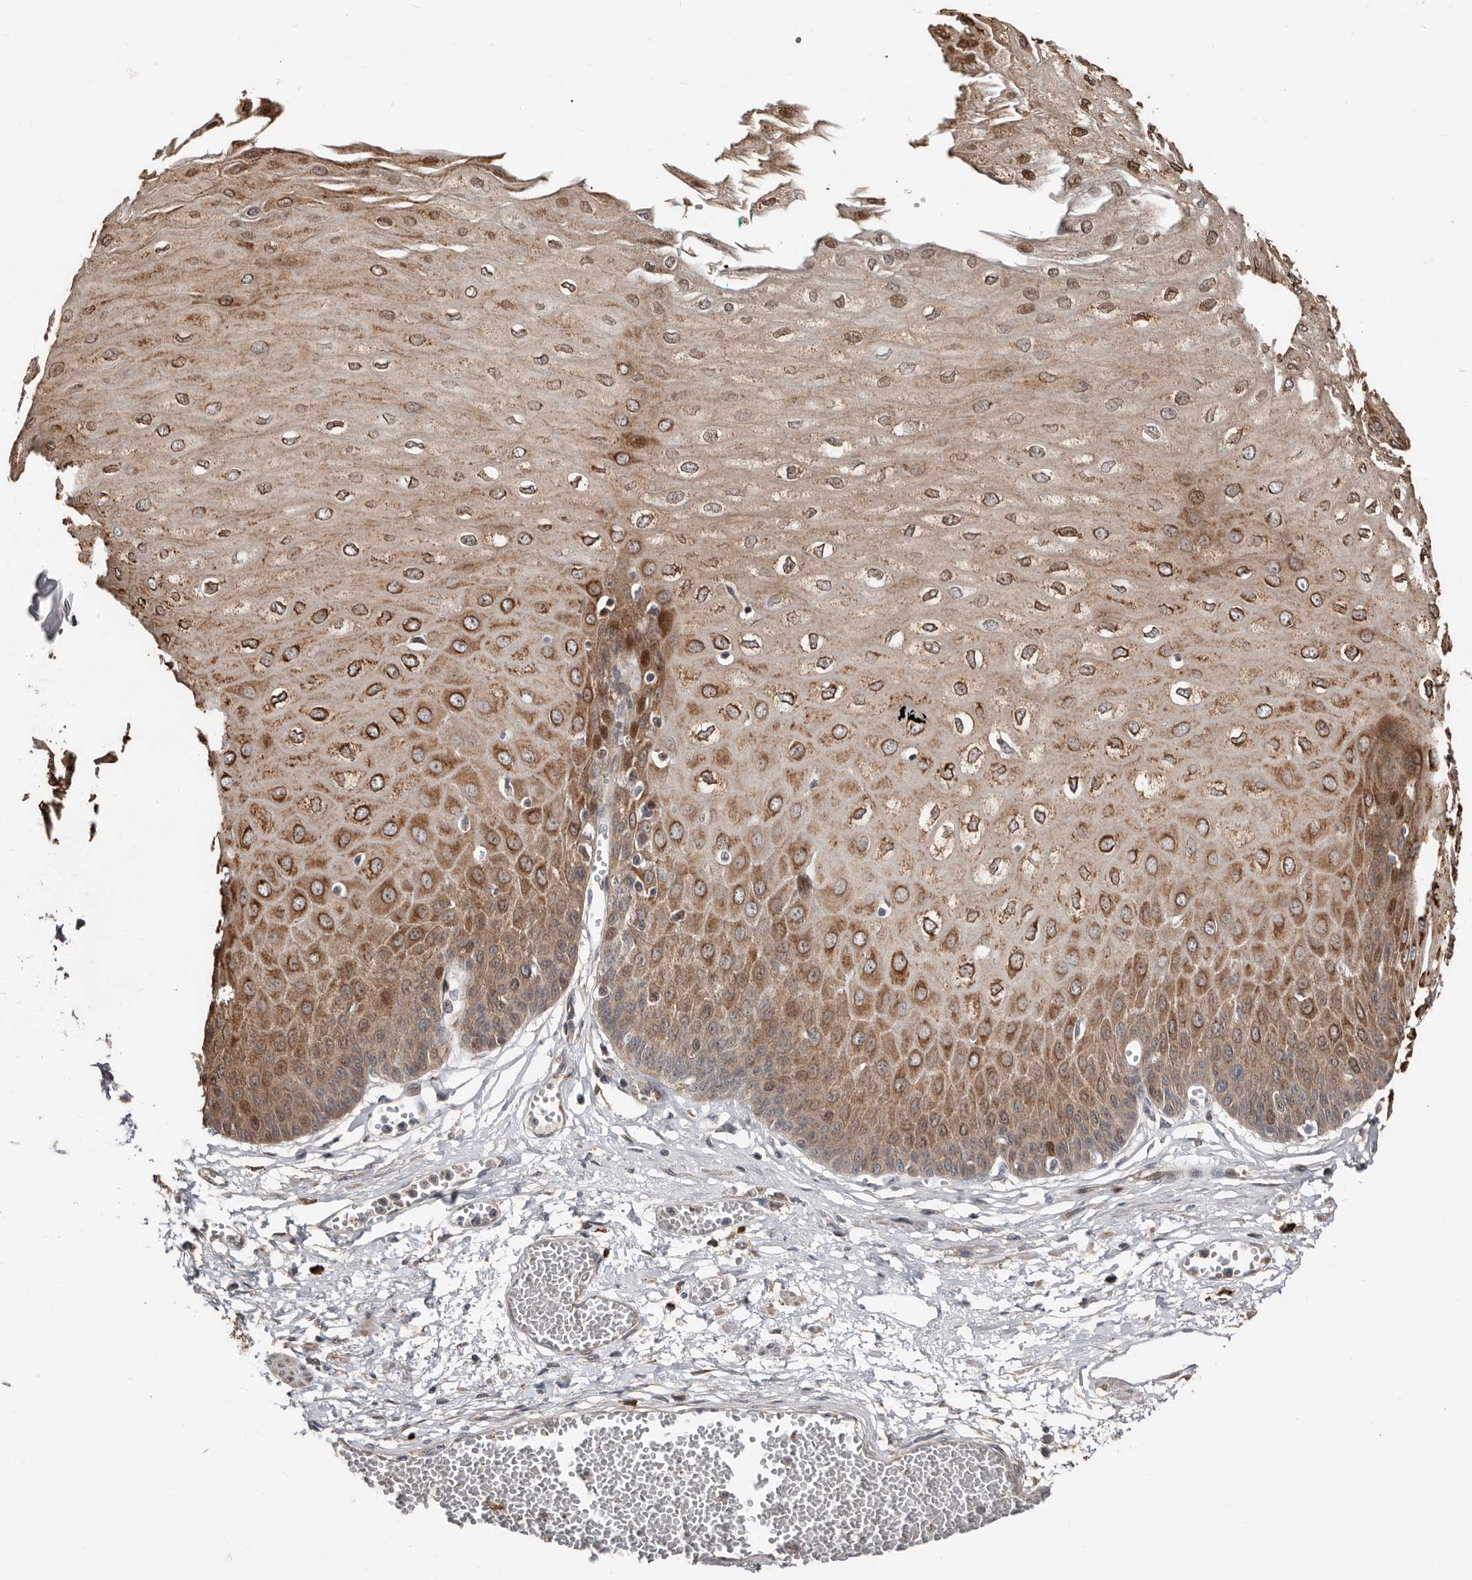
{"staining": {"intensity": "strong", "quantity": ">75%", "location": "cytoplasmic/membranous"}, "tissue": "esophagus", "cell_type": "Squamous epithelial cells", "image_type": "normal", "snomed": [{"axis": "morphology", "description": "Normal tissue, NOS"}, {"axis": "topography", "description": "Esophagus"}], "caption": "Brown immunohistochemical staining in unremarkable human esophagus demonstrates strong cytoplasmic/membranous expression in about >75% of squamous epithelial cells.", "gene": "SMYD4", "patient": {"sex": "male", "age": 60}}